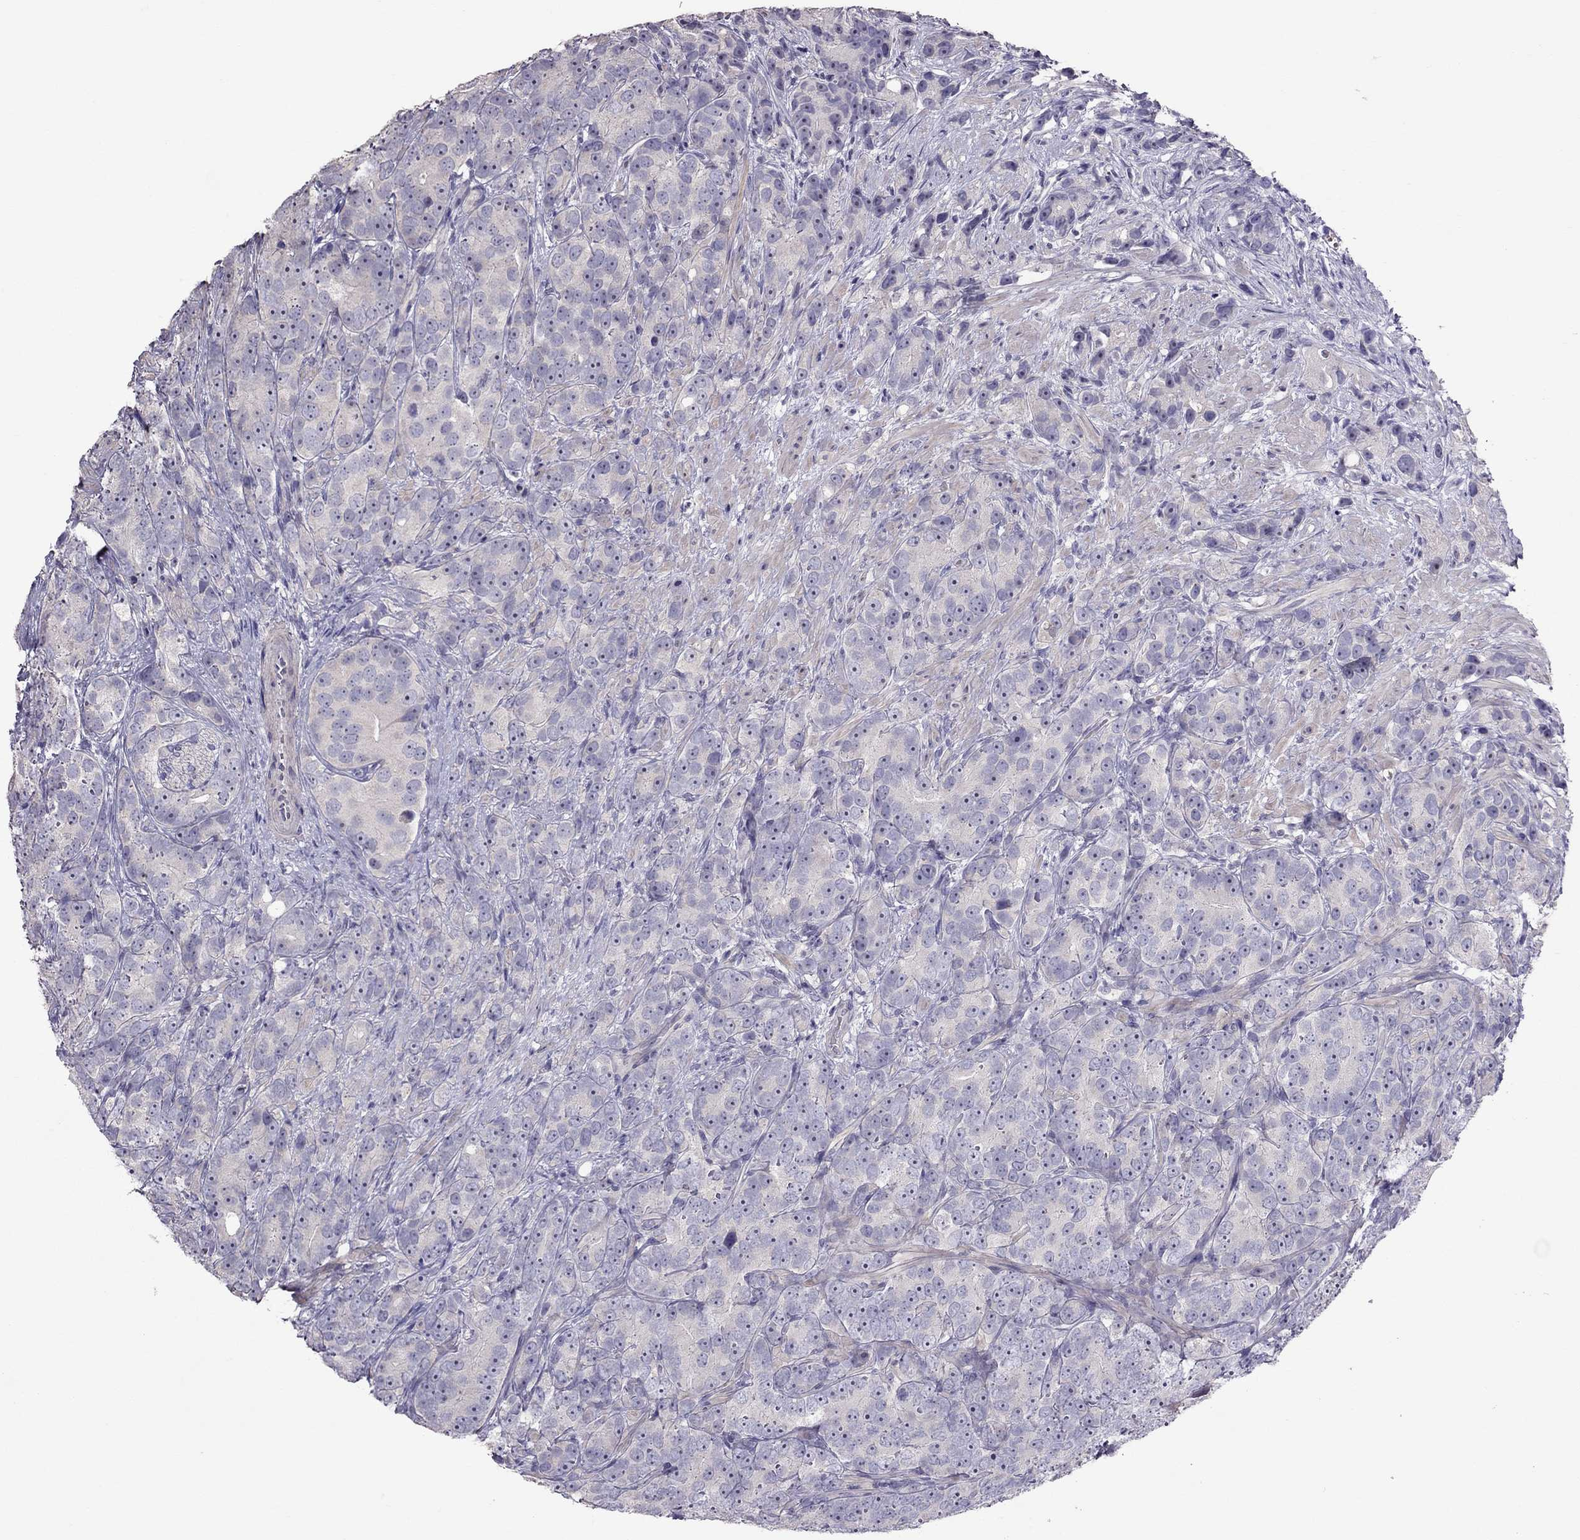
{"staining": {"intensity": "negative", "quantity": "none", "location": "none"}, "tissue": "prostate cancer", "cell_type": "Tumor cells", "image_type": "cancer", "snomed": [{"axis": "morphology", "description": "Adenocarcinoma, High grade"}, {"axis": "topography", "description": "Prostate"}], "caption": "Tumor cells are negative for protein expression in human prostate high-grade adenocarcinoma.", "gene": "LRRC46", "patient": {"sex": "male", "age": 90}}